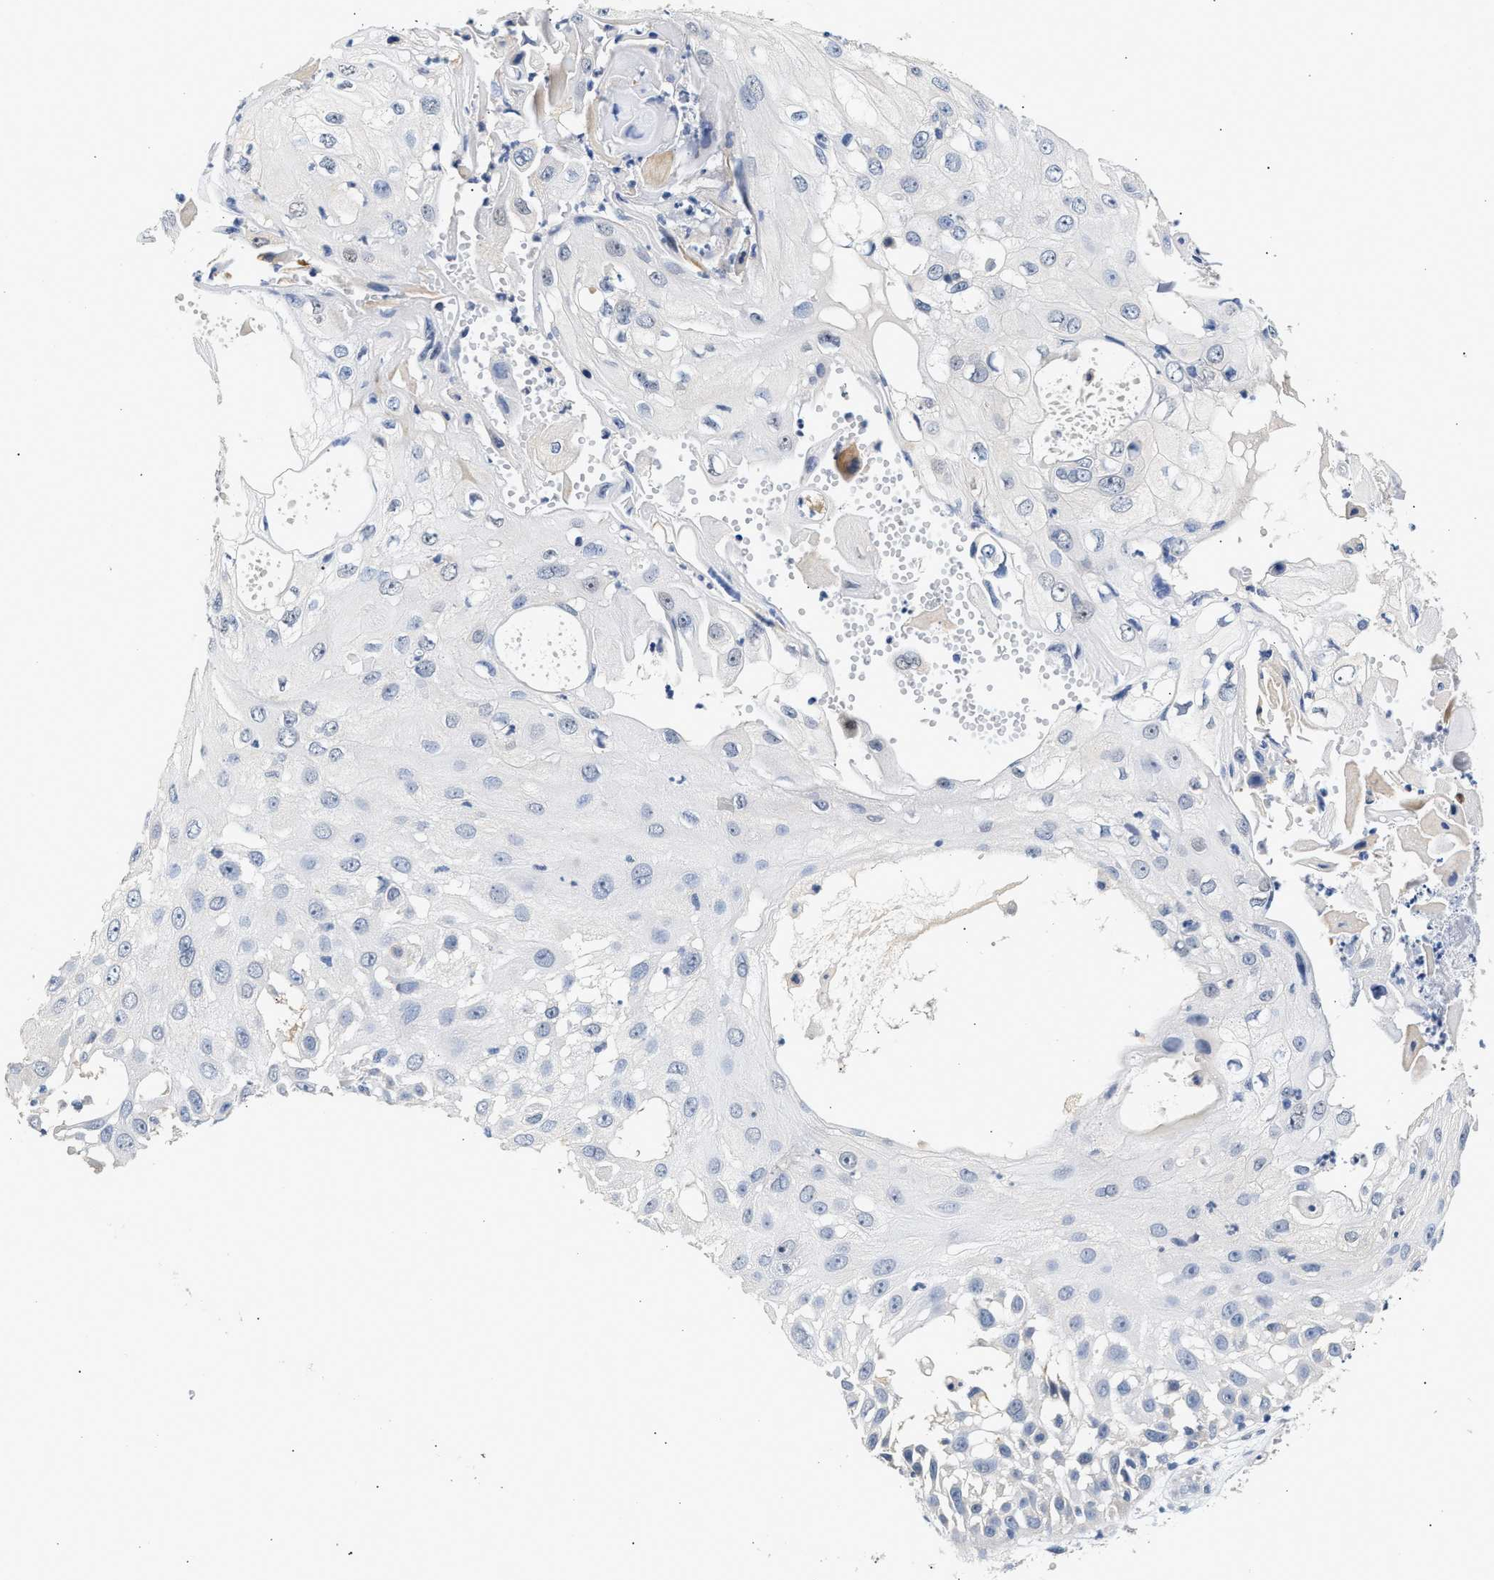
{"staining": {"intensity": "negative", "quantity": "none", "location": "none"}, "tissue": "skin cancer", "cell_type": "Tumor cells", "image_type": "cancer", "snomed": [{"axis": "morphology", "description": "Squamous cell carcinoma, NOS"}, {"axis": "topography", "description": "Skin"}], "caption": "Skin squamous cell carcinoma was stained to show a protein in brown. There is no significant staining in tumor cells. The staining is performed using DAB brown chromogen with nuclei counter-stained in using hematoxylin.", "gene": "PPM1L", "patient": {"sex": "female", "age": 44}}